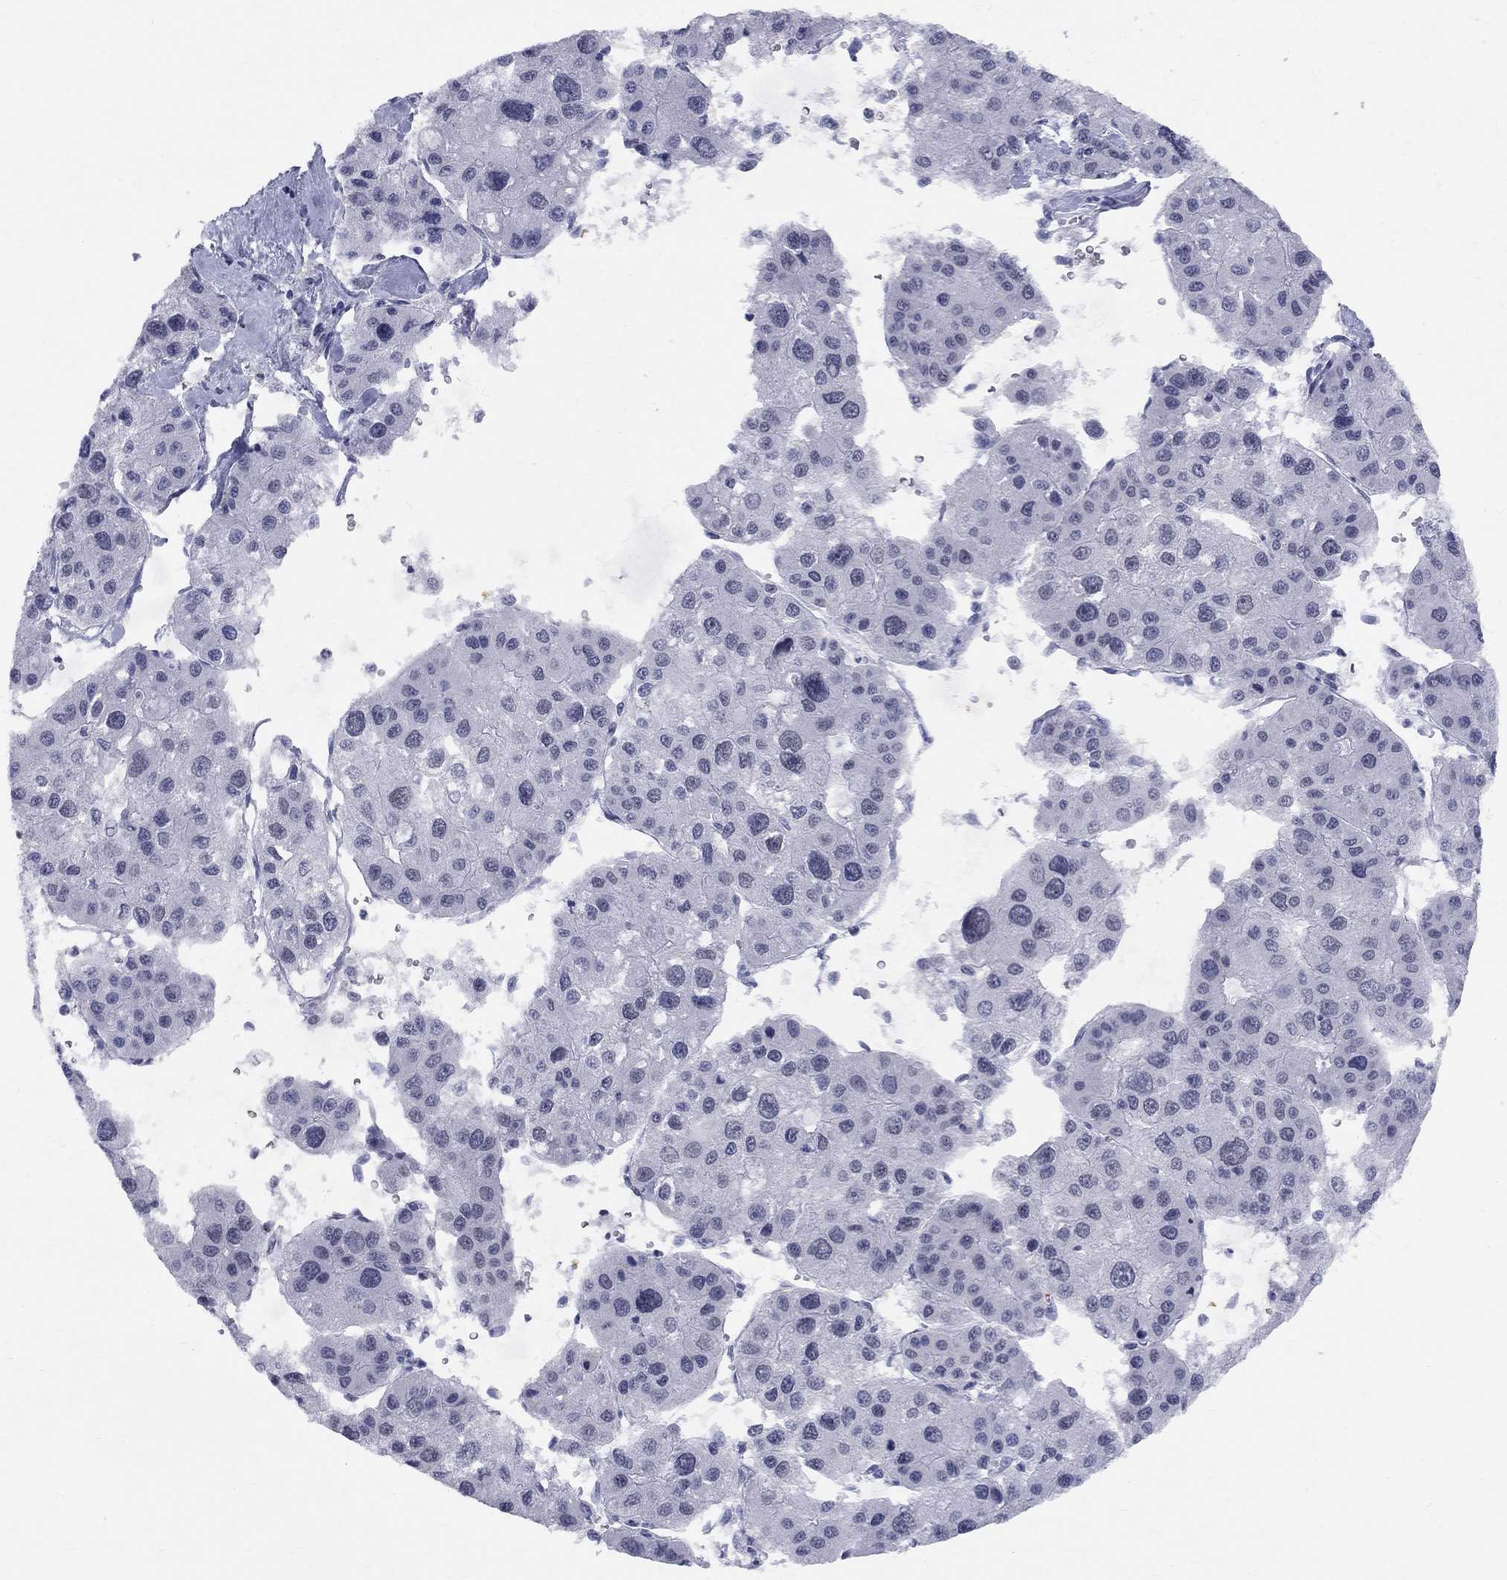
{"staining": {"intensity": "negative", "quantity": "none", "location": "none"}, "tissue": "liver cancer", "cell_type": "Tumor cells", "image_type": "cancer", "snomed": [{"axis": "morphology", "description": "Carcinoma, Hepatocellular, NOS"}, {"axis": "topography", "description": "Liver"}], "caption": "The IHC photomicrograph has no significant staining in tumor cells of liver cancer tissue.", "gene": "DMTN", "patient": {"sex": "male", "age": 73}}